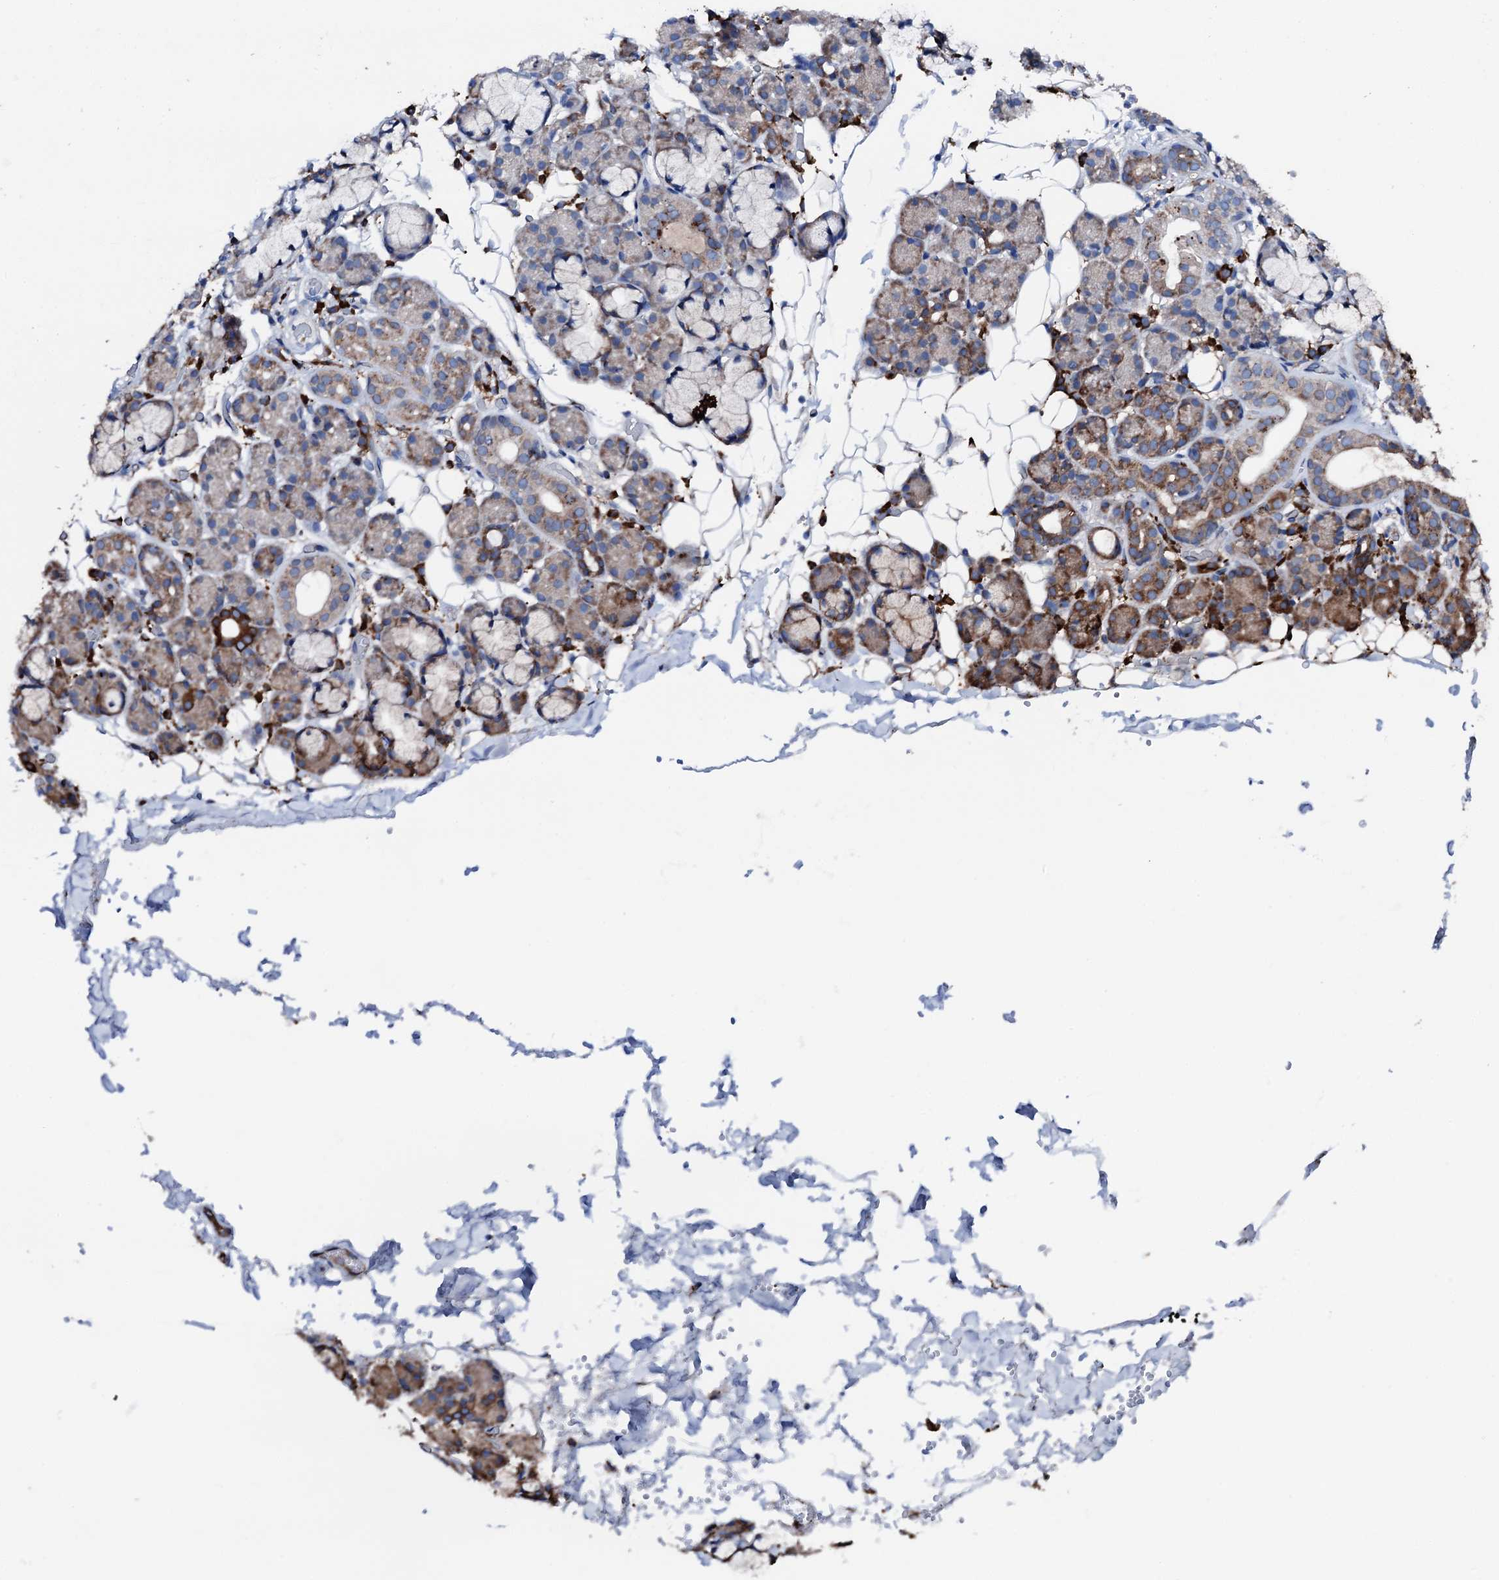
{"staining": {"intensity": "moderate", "quantity": "25%-75%", "location": "cytoplasmic/membranous"}, "tissue": "salivary gland", "cell_type": "Glandular cells", "image_type": "normal", "snomed": [{"axis": "morphology", "description": "Normal tissue, NOS"}, {"axis": "topography", "description": "Salivary gland"}], "caption": "High-power microscopy captured an immunohistochemistry (IHC) image of unremarkable salivary gland, revealing moderate cytoplasmic/membranous positivity in about 25%-75% of glandular cells. The protein is stained brown, and the nuclei are stained in blue (DAB IHC with brightfield microscopy, high magnification).", "gene": "AMDHD1", "patient": {"sex": "male", "age": 63}}